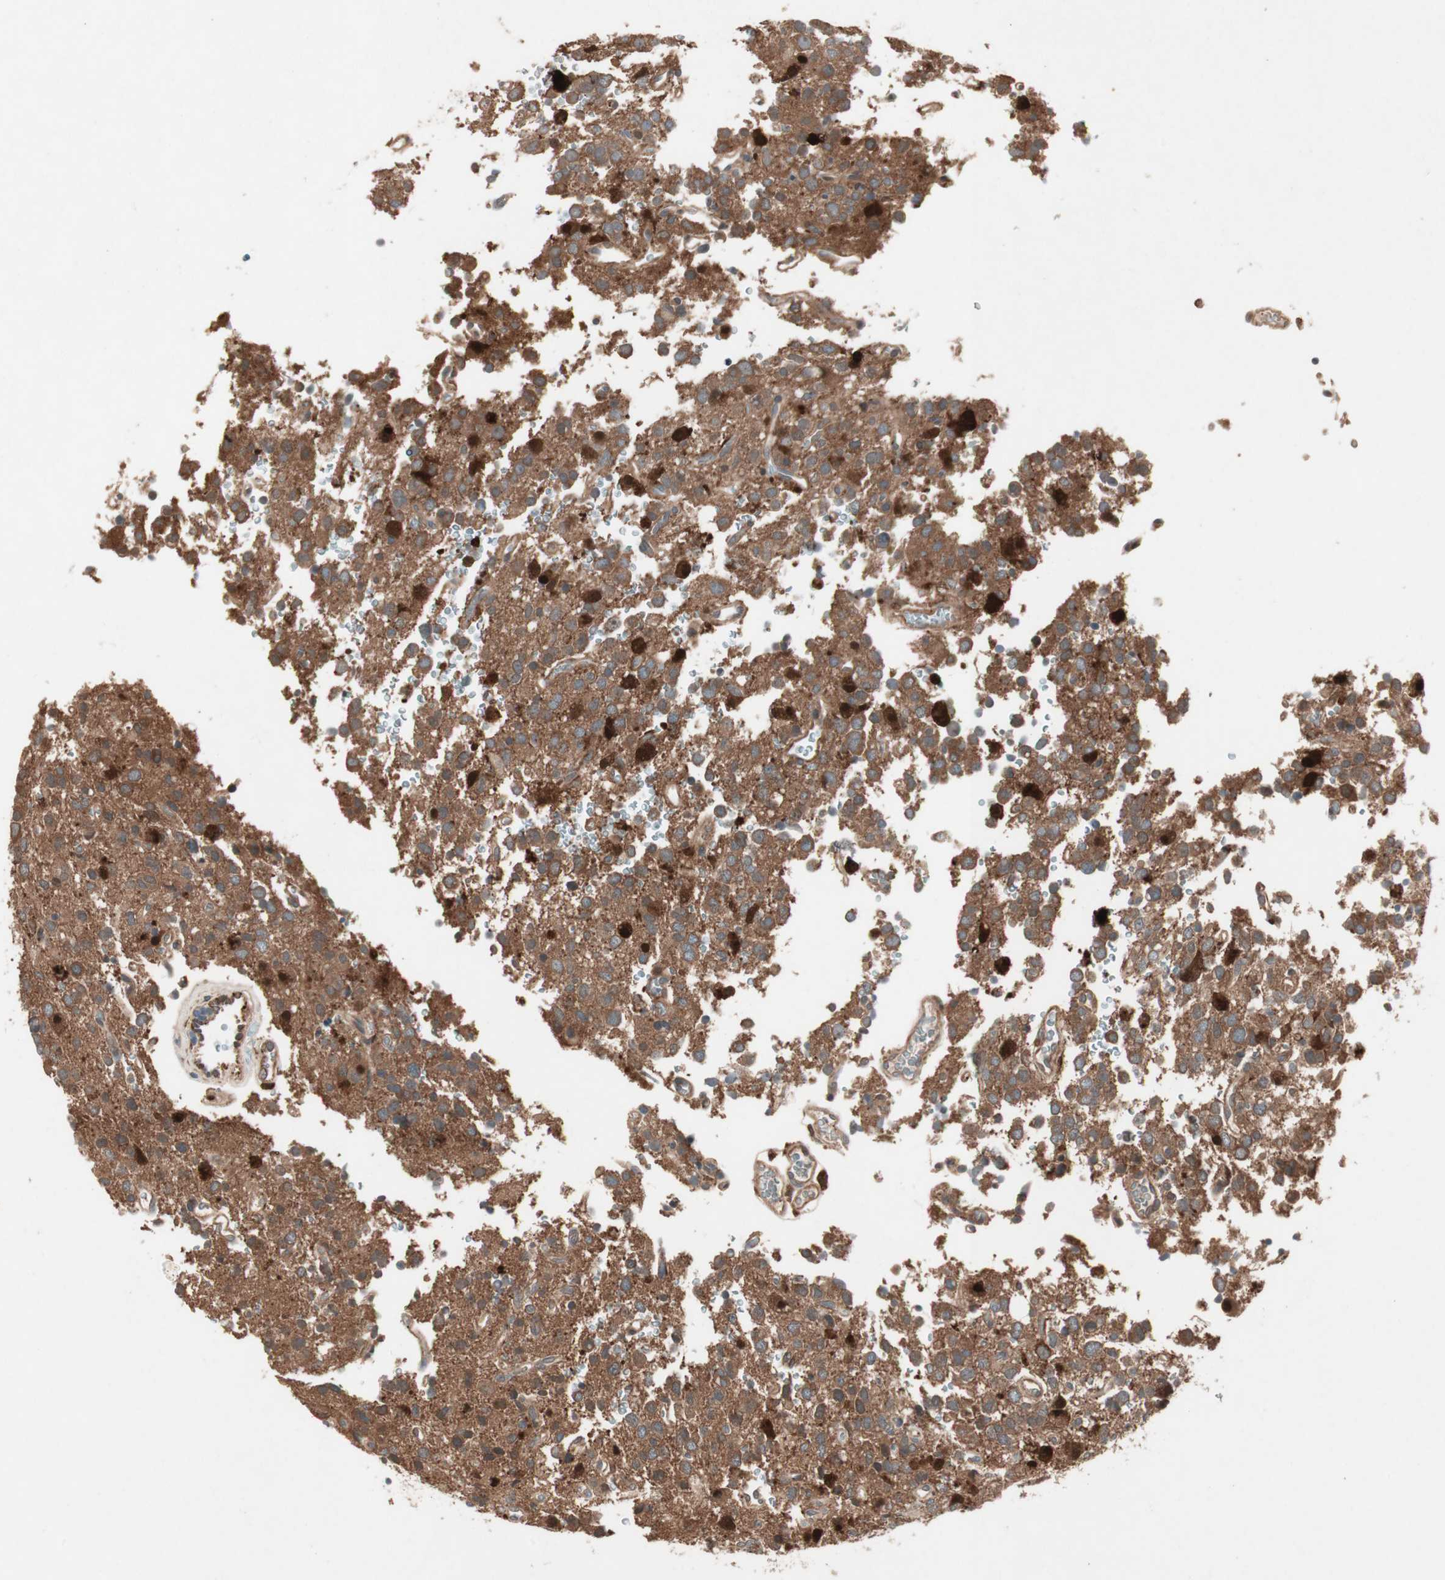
{"staining": {"intensity": "strong", "quantity": ">75%", "location": "cytoplasmic/membranous"}, "tissue": "glioma", "cell_type": "Tumor cells", "image_type": "cancer", "snomed": [{"axis": "morphology", "description": "Glioma, malignant, High grade"}, {"axis": "topography", "description": "Brain"}], "caption": "Immunohistochemistry of glioma exhibits high levels of strong cytoplasmic/membranous expression in about >75% of tumor cells.", "gene": "SDSL", "patient": {"sex": "male", "age": 47}}